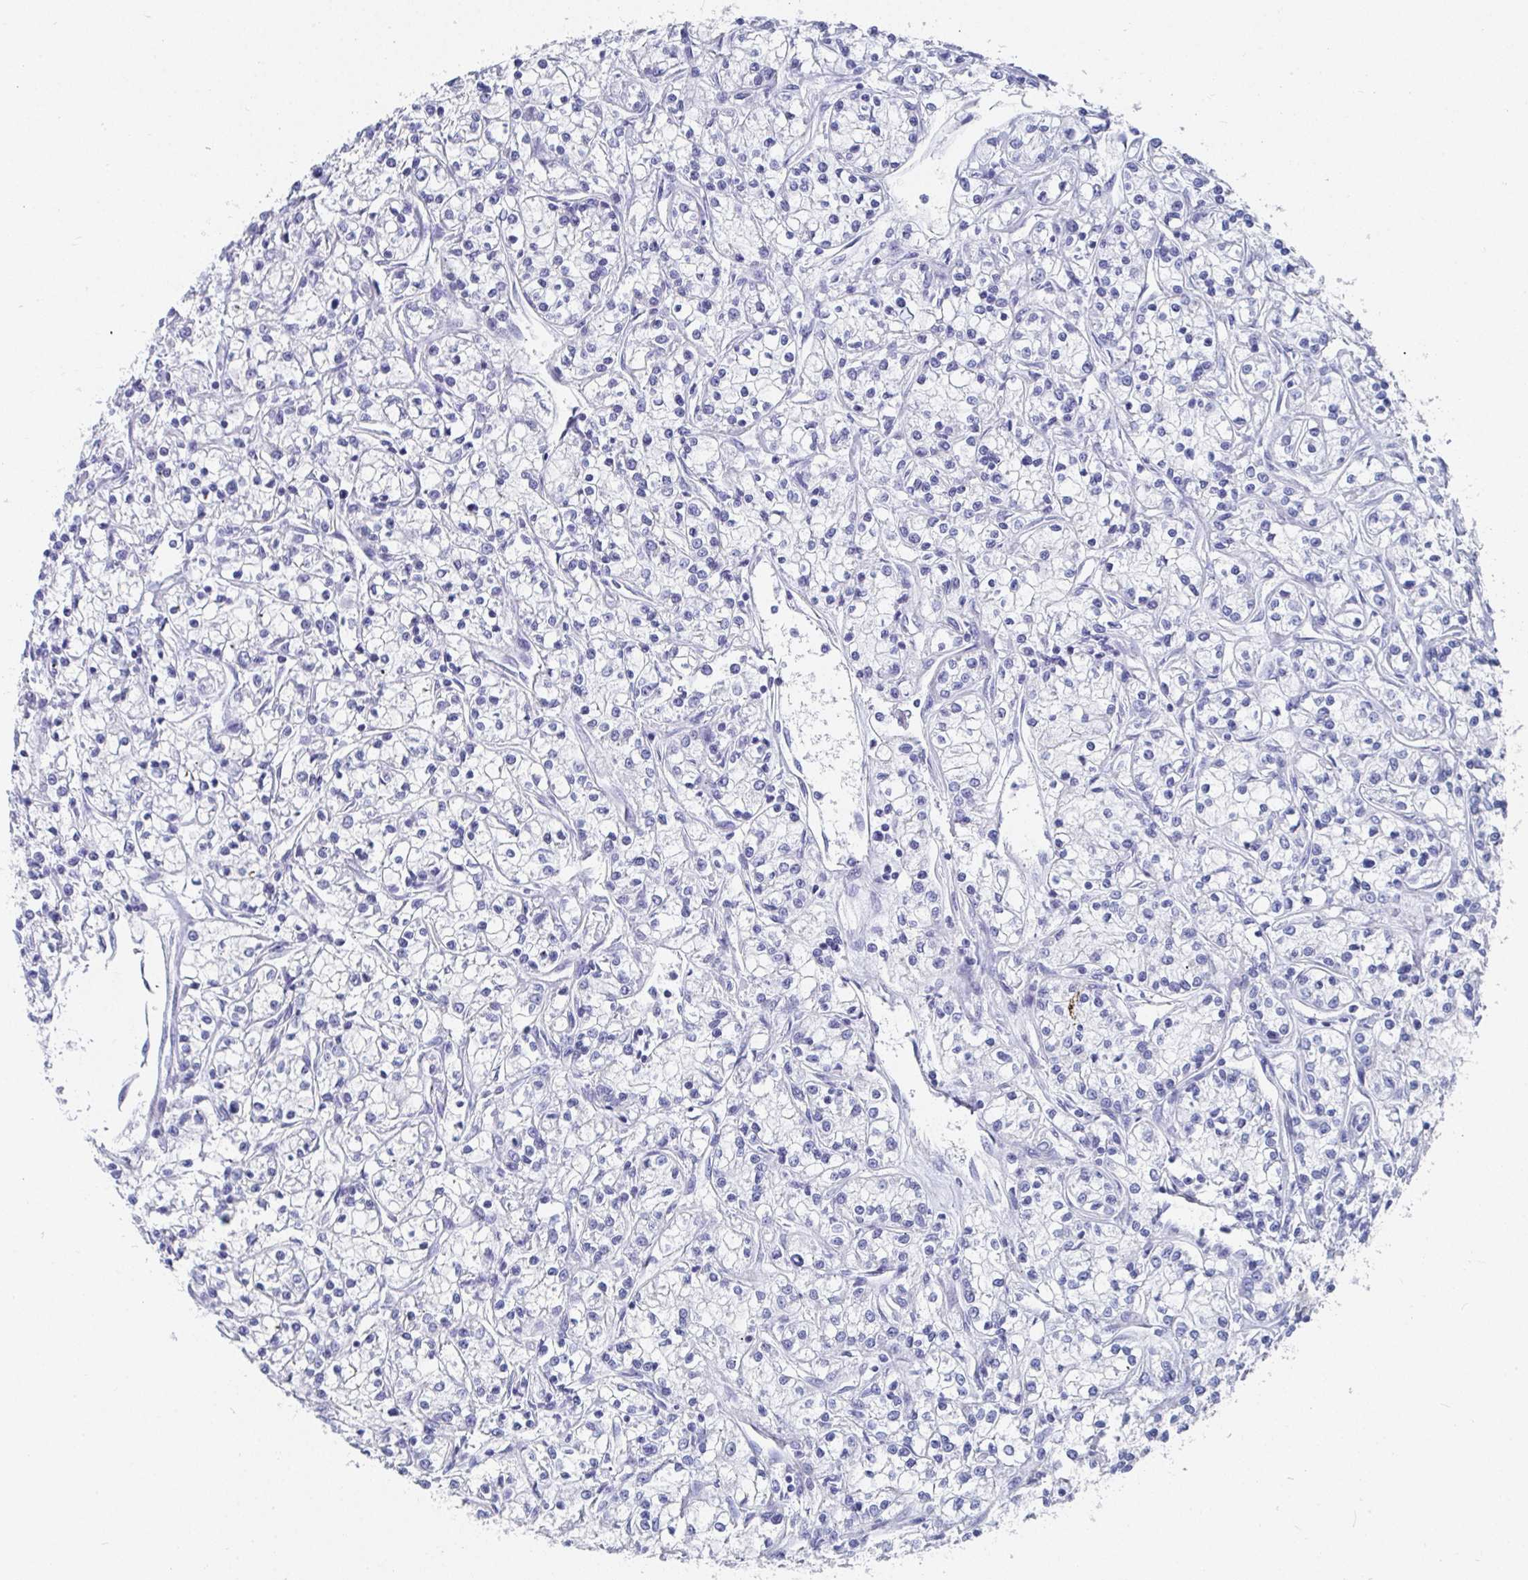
{"staining": {"intensity": "negative", "quantity": "none", "location": "none"}, "tissue": "renal cancer", "cell_type": "Tumor cells", "image_type": "cancer", "snomed": [{"axis": "morphology", "description": "Adenocarcinoma, NOS"}, {"axis": "topography", "description": "Kidney"}], "caption": "A histopathology image of human adenocarcinoma (renal) is negative for staining in tumor cells. The staining was performed using DAB to visualize the protein expression in brown, while the nuclei were stained in blue with hematoxylin (Magnification: 20x).", "gene": "GRIA1", "patient": {"sex": "female", "age": 59}}